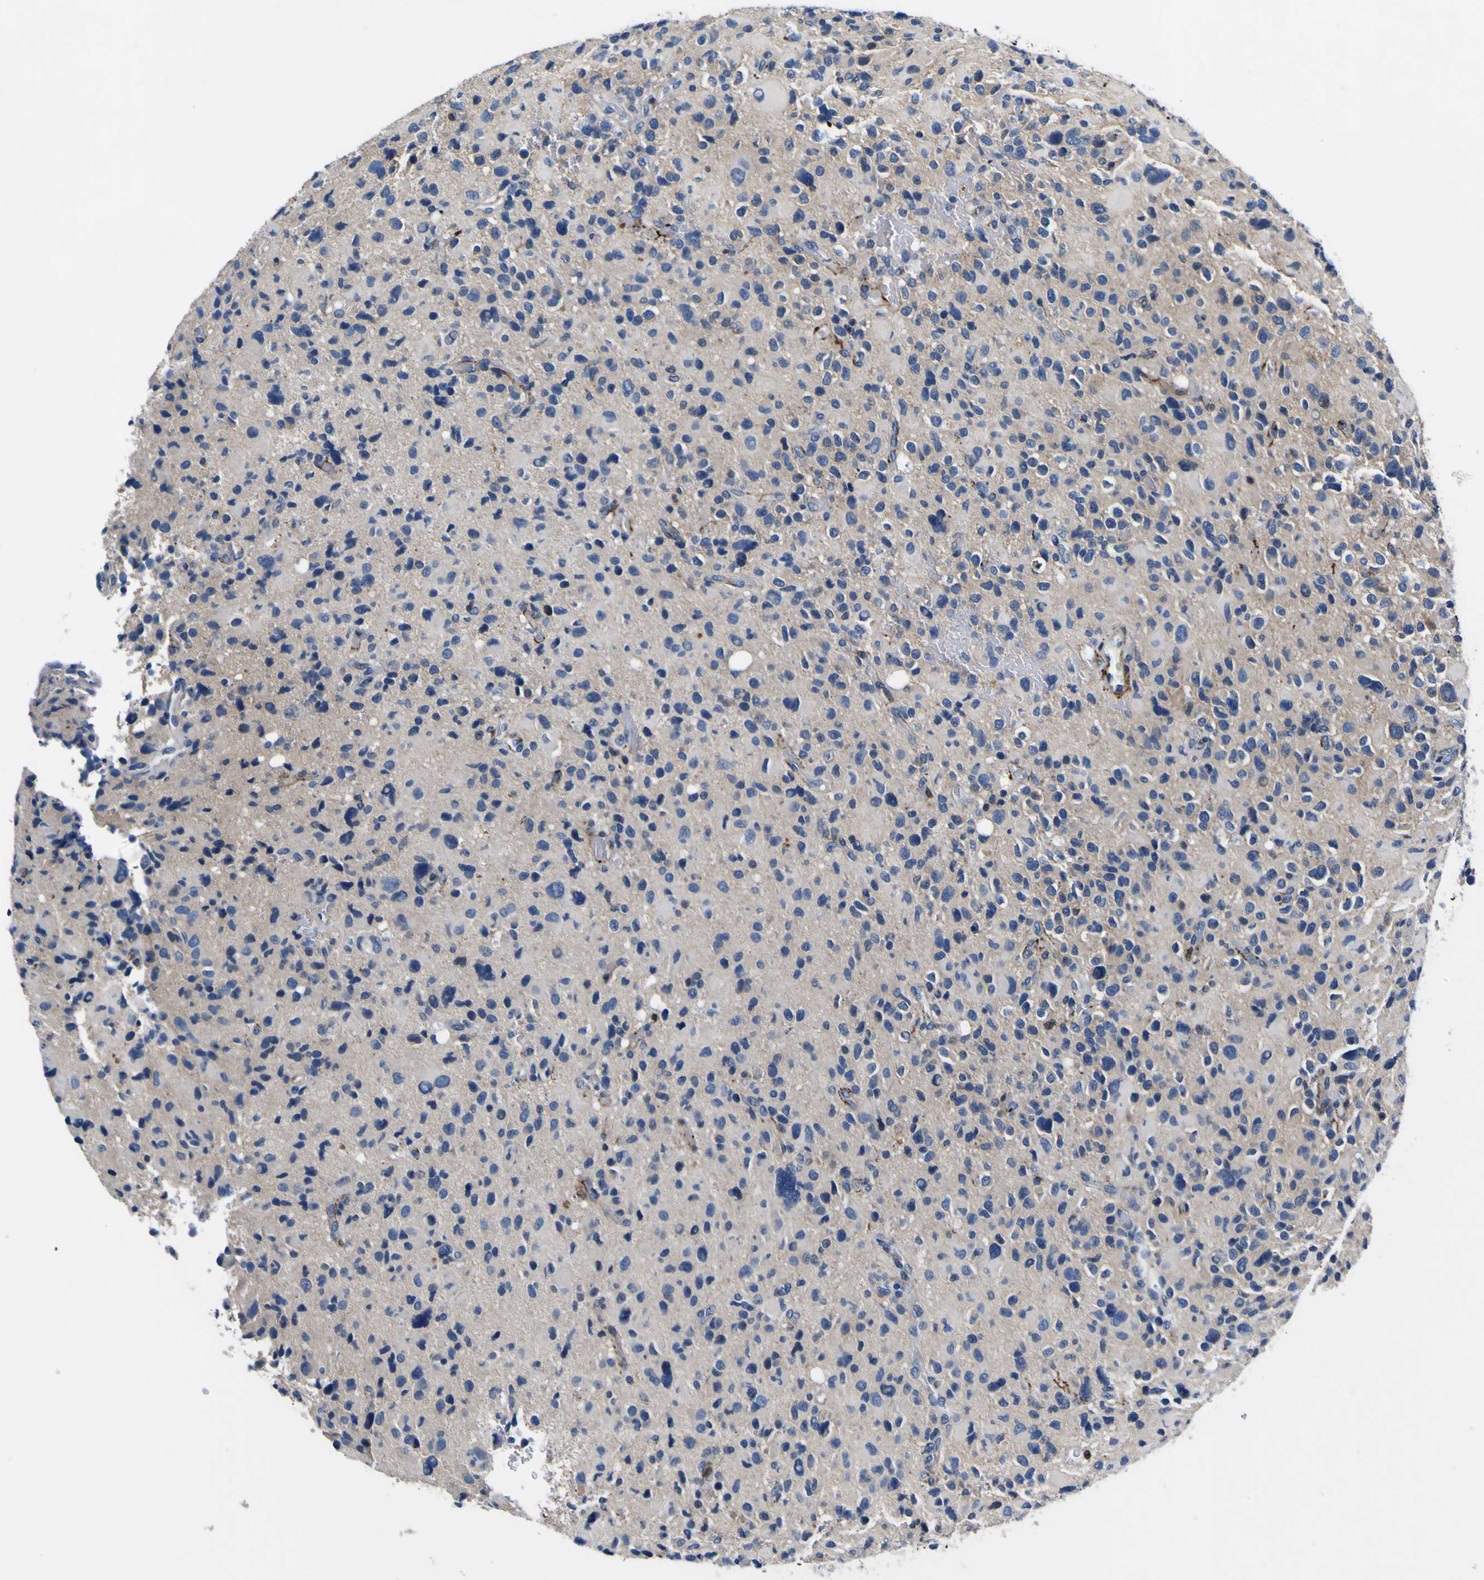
{"staining": {"intensity": "weak", "quantity": "<25%", "location": "cytoplasmic/membranous"}, "tissue": "glioma", "cell_type": "Tumor cells", "image_type": "cancer", "snomed": [{"axis": "morphology", "description": "Glioma, malignant, High grade"}, {"axis": "topography", "description": "Brain"}], "caption": "Protein analysis of high-grade glioma (malignant) shows no significant staining in tumor cells.", "gene": "AGAP3", "patient": {"sex": "male", "age": 48}}